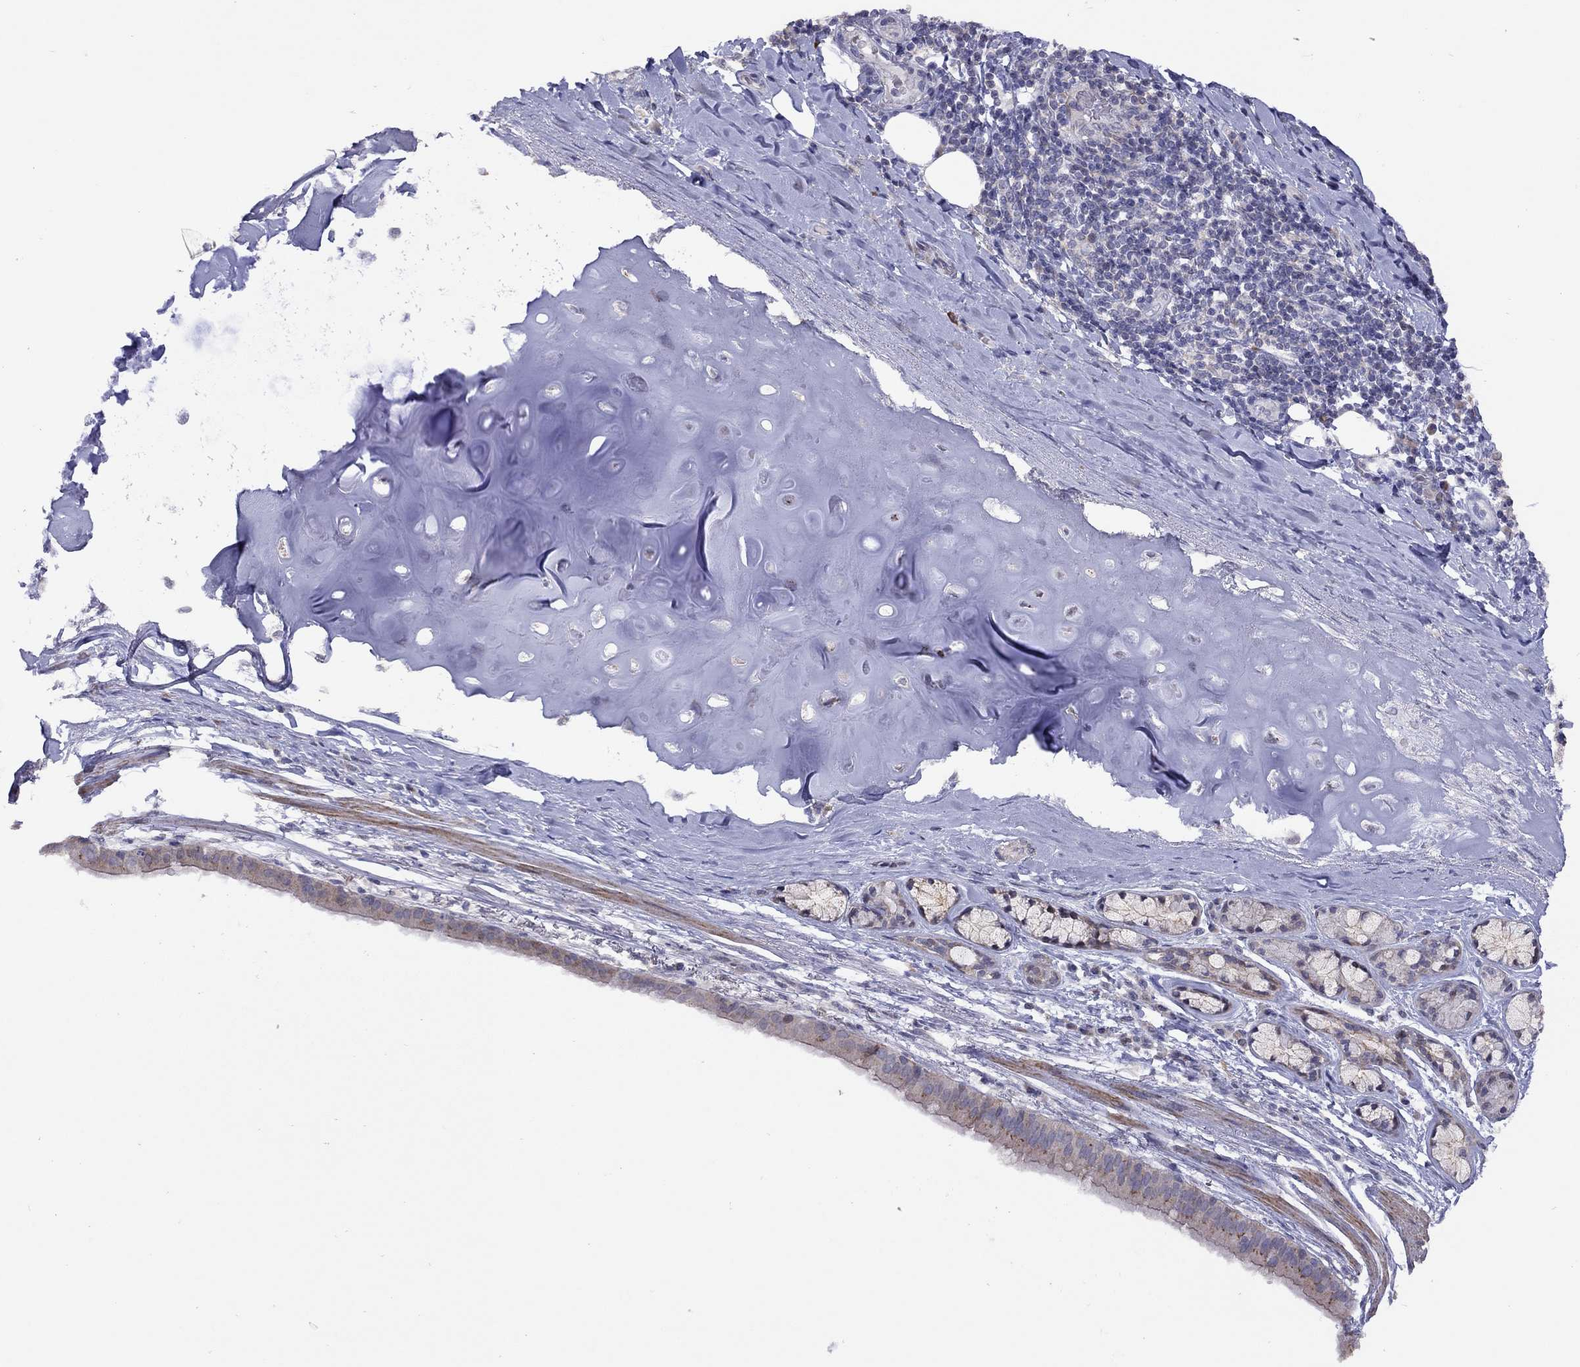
{"staining": {"intensity": "strong", "quantity": ">75%", "location": "cytoplasmic/membranous,nuclear"}, "tissue": "bronchus", "cell_type": "Respiratory epithelial cells", "image_type": "normal", "snomed": [{"axis": "morphology", "description": "Normal tissue, NOS"}, {"axis": "morphology", "description": "Squamous cell carcinoma, NOS"}, {"axis": "topography", "description": "Bronchus"}, {"axis": "topography", "description": "Lung"}], "caption": "Bronchus stained with IHC demonstrates strong cytoplasmic/membranous,nuclear expression in about >75% of respiratory epithelial cells.", "gene": "SYTL2", "patient": {"sex": "male", "age": 69}}